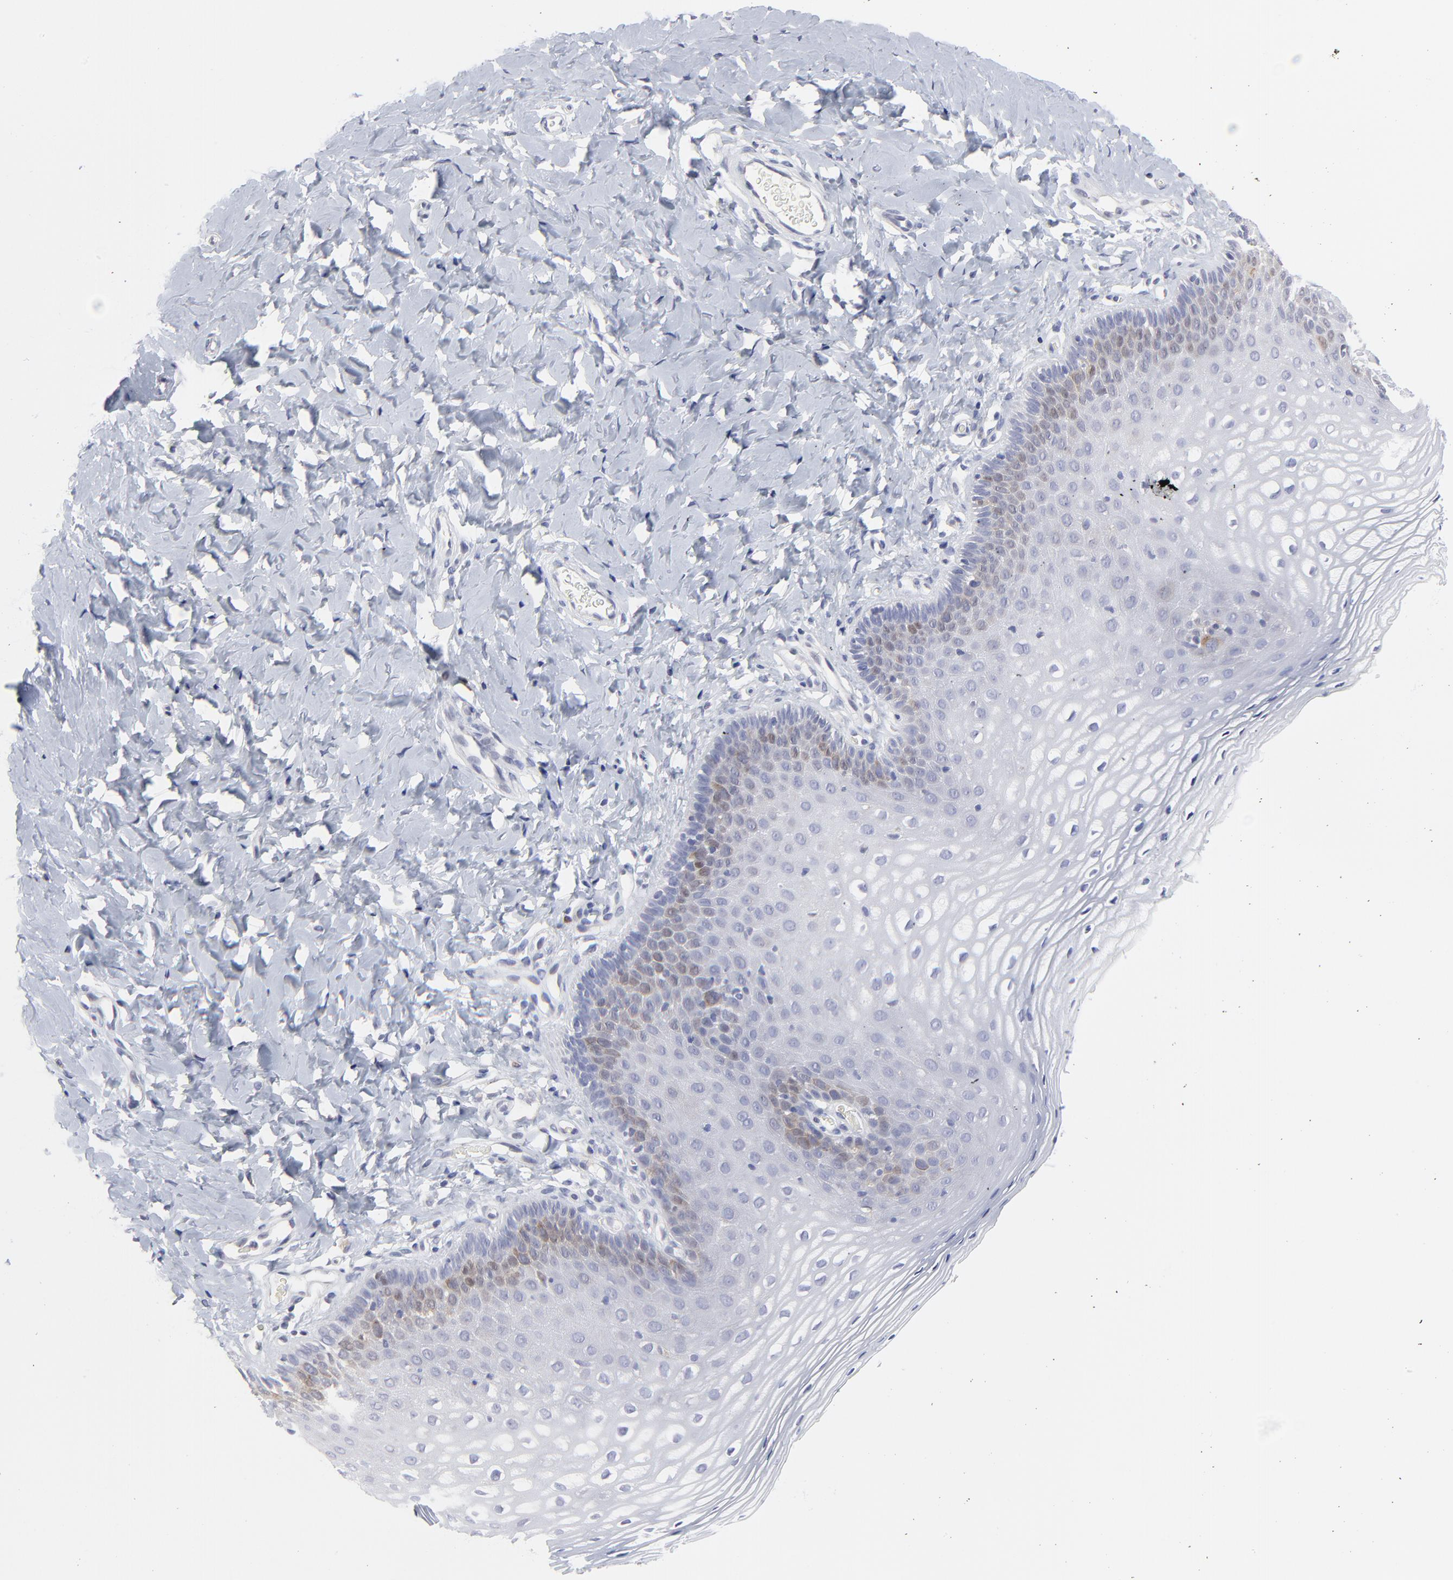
{"staining": {"intensity": "weak", "quantity": "<25%", "location": "cytoplasmic/membranous"}, "tissue": "vagina", "cell_type": "Squamous epithelial cells", "image_type": "normal", "snomed": [{"axis": "morphology", "description": "Normal tissue, NOS"}, {"axis": "topography", "description": "Vagina"}], "caption": "Squamous epithelial cells are negative for brown protein staining in benign vagina. Brightfield microscopy of immunohistochemistry (IHC) stained with DAB (3,3'-diaminobenzidine) (brown) and hematoxylin (blue), captured at high magnification.", "gene": "NCAPH", "patient": {"sex": "female", "age": 55}}